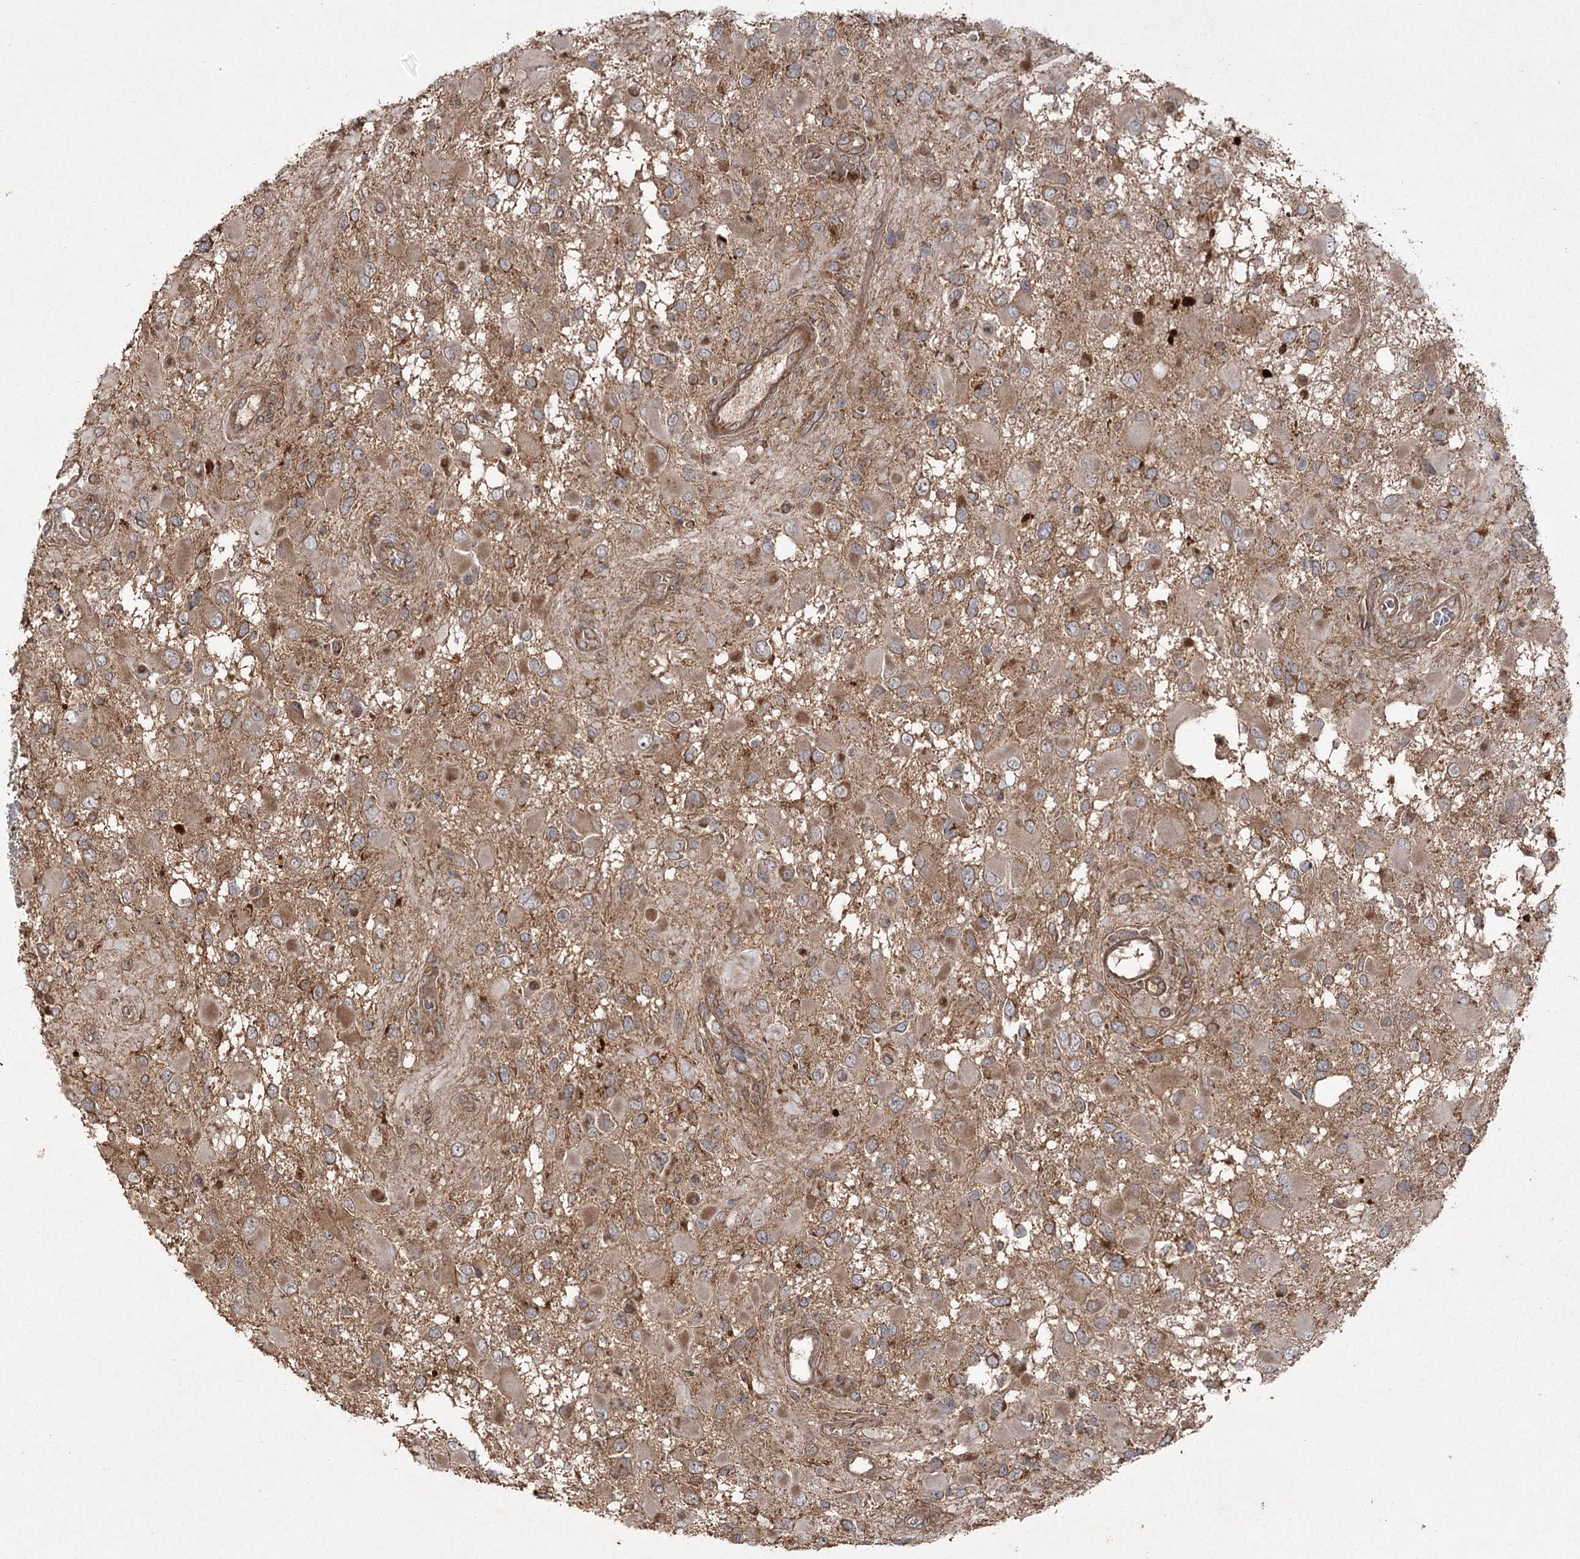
{"staining": {"intensity": "moderate", "quantity": ">75%", "location": "cytoplasmic/membranous"}, "tissue": "glioma", "cell_type": "Tumor cells", "image_type": "cancer", "snomed": [{"axis": "morphology", "description": "Glioma, malignant, High grade"}, {"axis": "topography", "description": "Brain"}], "caption": "The immunohistochemical stain labels moderate cytoplasmic/membranous positivity in tumor cells of glioma tissue. The staining was performed using DAB, with brown indicating positive protein expression. Nuclei are stained blue with hematoxylin.", "gene": "CPLANE1", "patient": {"sex": "male", "age": 53}}